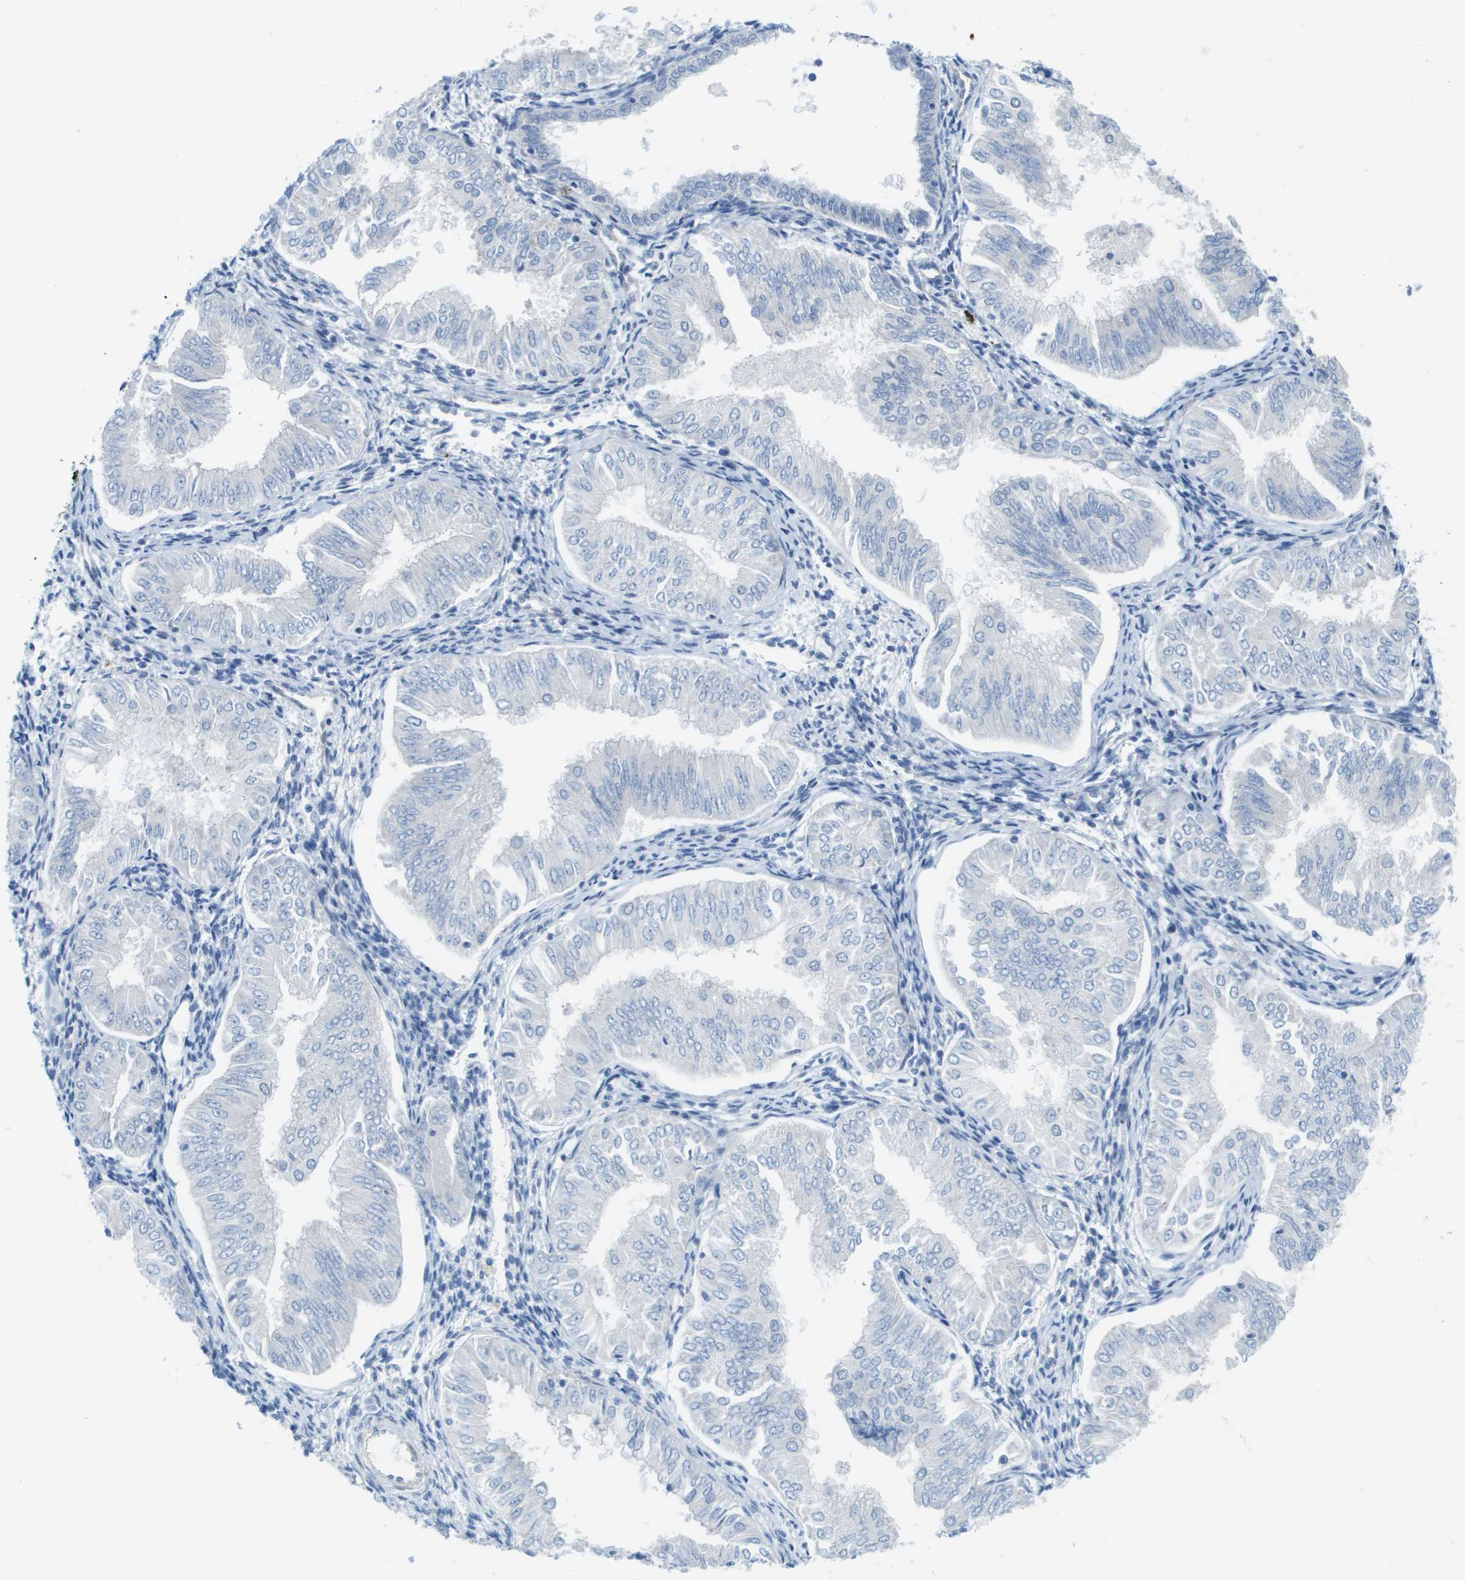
{"staining": {"intensity": "negative", "quantity": "none", "location": "none"}, "tissue": "endometrial cancer", "cell_type": "Tumor cells", "image_type": "cancer", "snomed": [{"axis": "morphology", "description": "Adenocarcinoma, NOS"}, {"axis": "topography", "description": "Endometrium"}], "caption": "Immunohistochemical staining of endometrial adenocarcinoma shows no significant expression in tumor cells.", "gene": "ARID1B", "patient": {"sex": "female", "age": 53}}